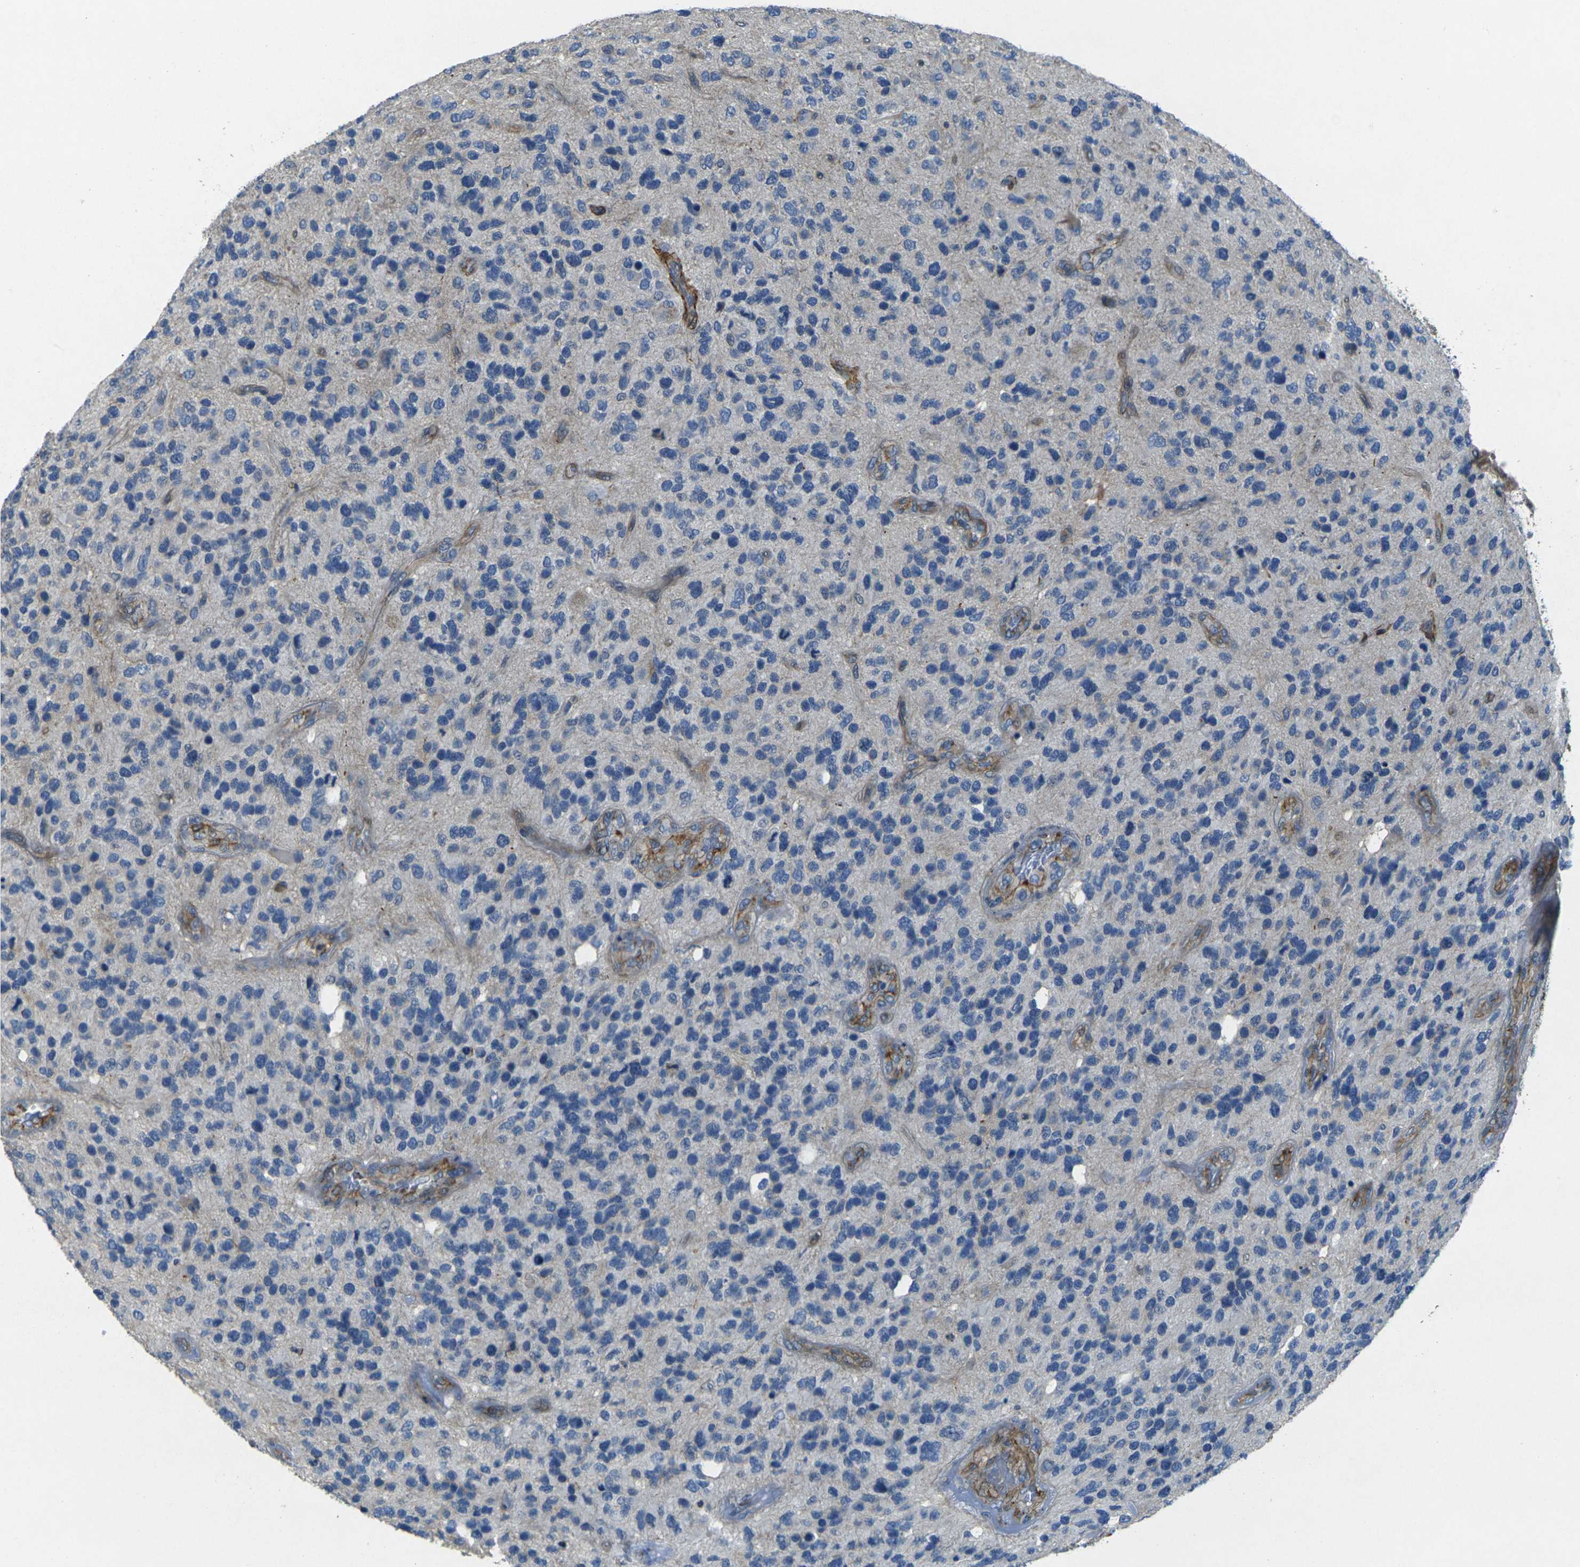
{"staining": {"intensity": "negative", "quantity": "none", "location": "none"}, "tissue": "glioma", "cell_type": "Tumor cells", "image_type": "cancer", "snomed": [{"axis": "morphology", "description": "Glioma, malignant, High grade"}, {"axis": "topography", "description": "Brain"}], "caption": "DAB (3,3'-diaminobenzidine) immunohistochemical staining of glioma shows no significant positivity in tumor cells. (DAB (3,3'-diaminobenzidine) IHC, high magnification).", "gene": "EPHA7", "patient": {"sex": "female", "age": 58}}